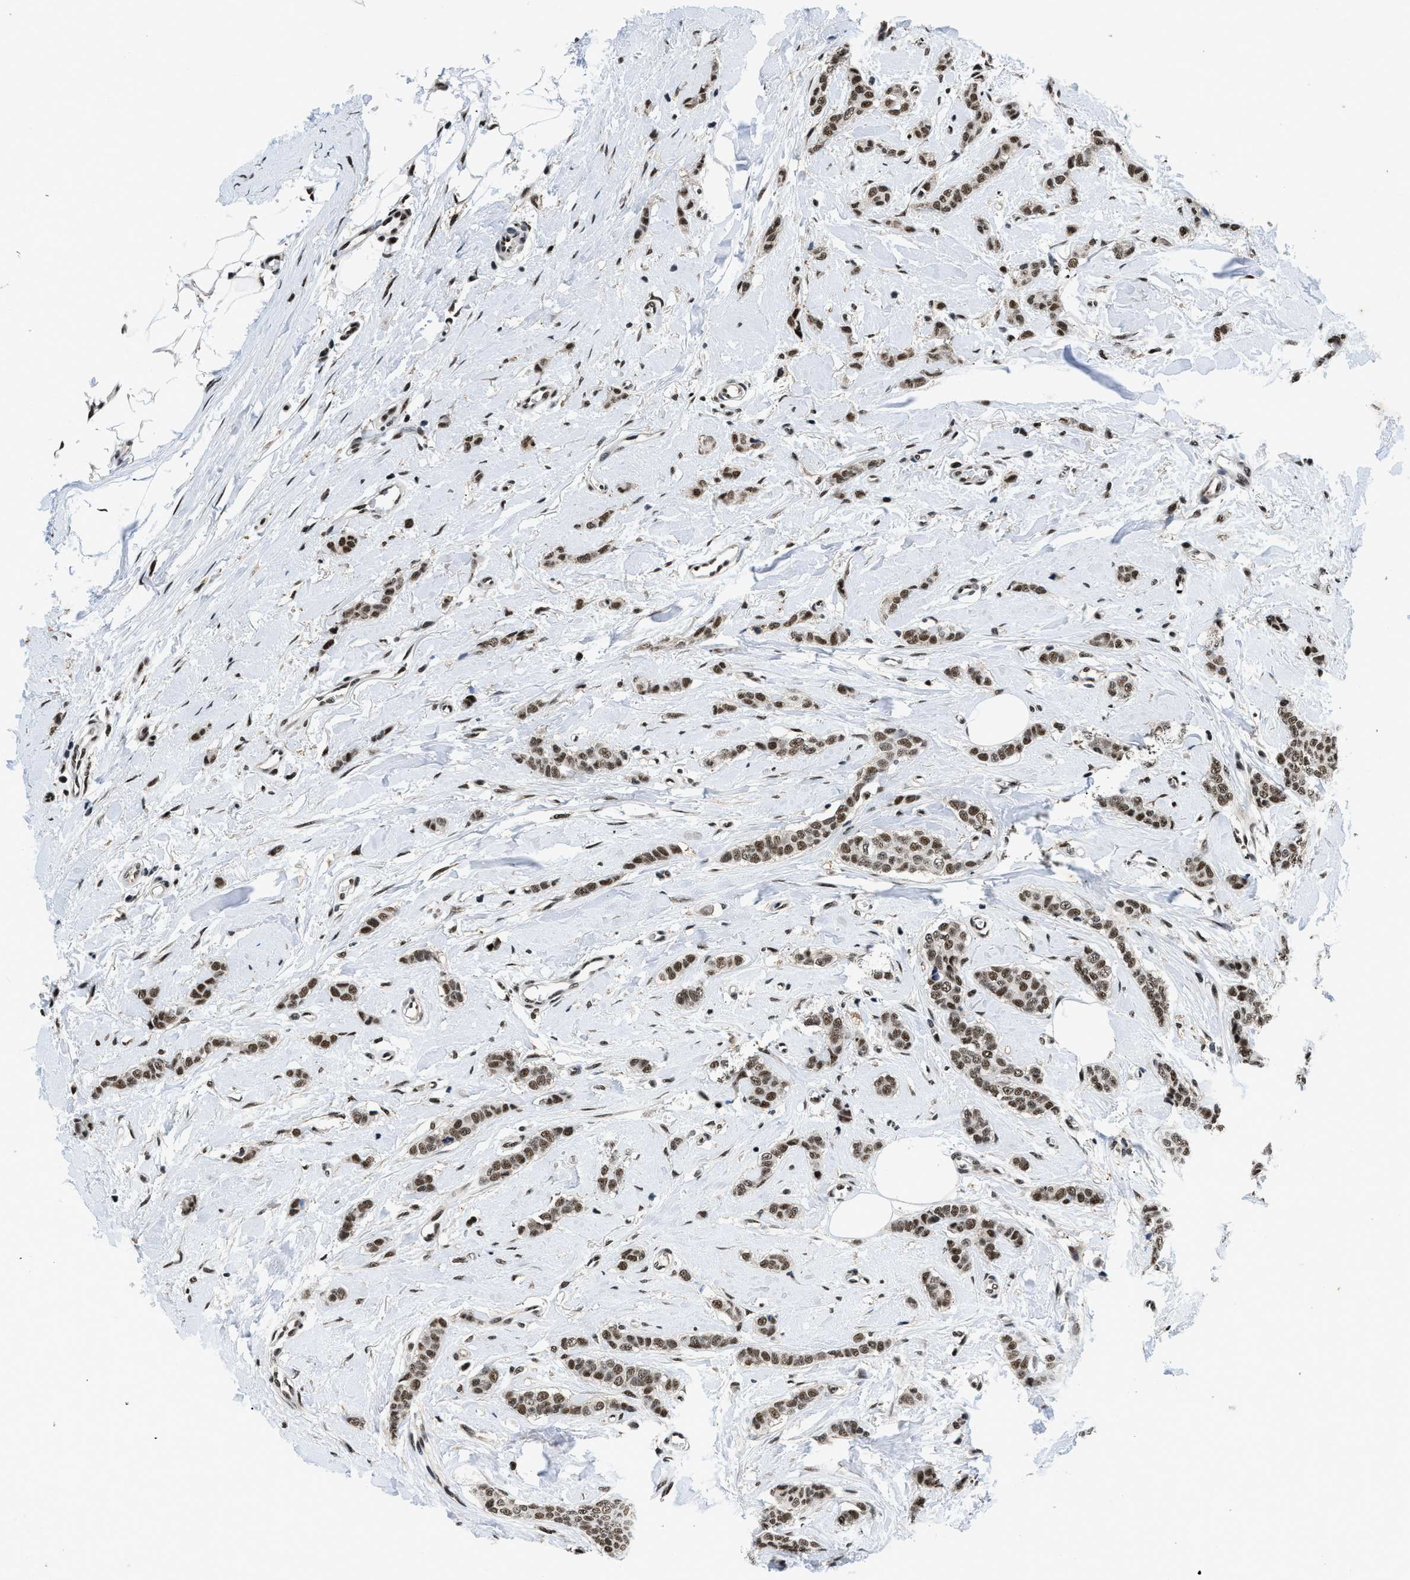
{"staining": {"intensity": "moderate", "quantity": ">75%", "location": "nuclear"}, "tissue": "breast cancer", "cell_type": "Tumor cells", "image_type": "cancer", "snomed": [{"axis": "morphology", "description": "Lobular carcinoma"}, {"axis": "topography", "description": "Skin"}, {"axis": "topography", "description": "Breast"}], "caption": "An image of human lobular carcinoma (breast) stained for a protein exhibits moderate nuclear brown staining in tumor cells.", "gene": "HNRNPH2", "patient": {"sex": "female", "age": 46}}